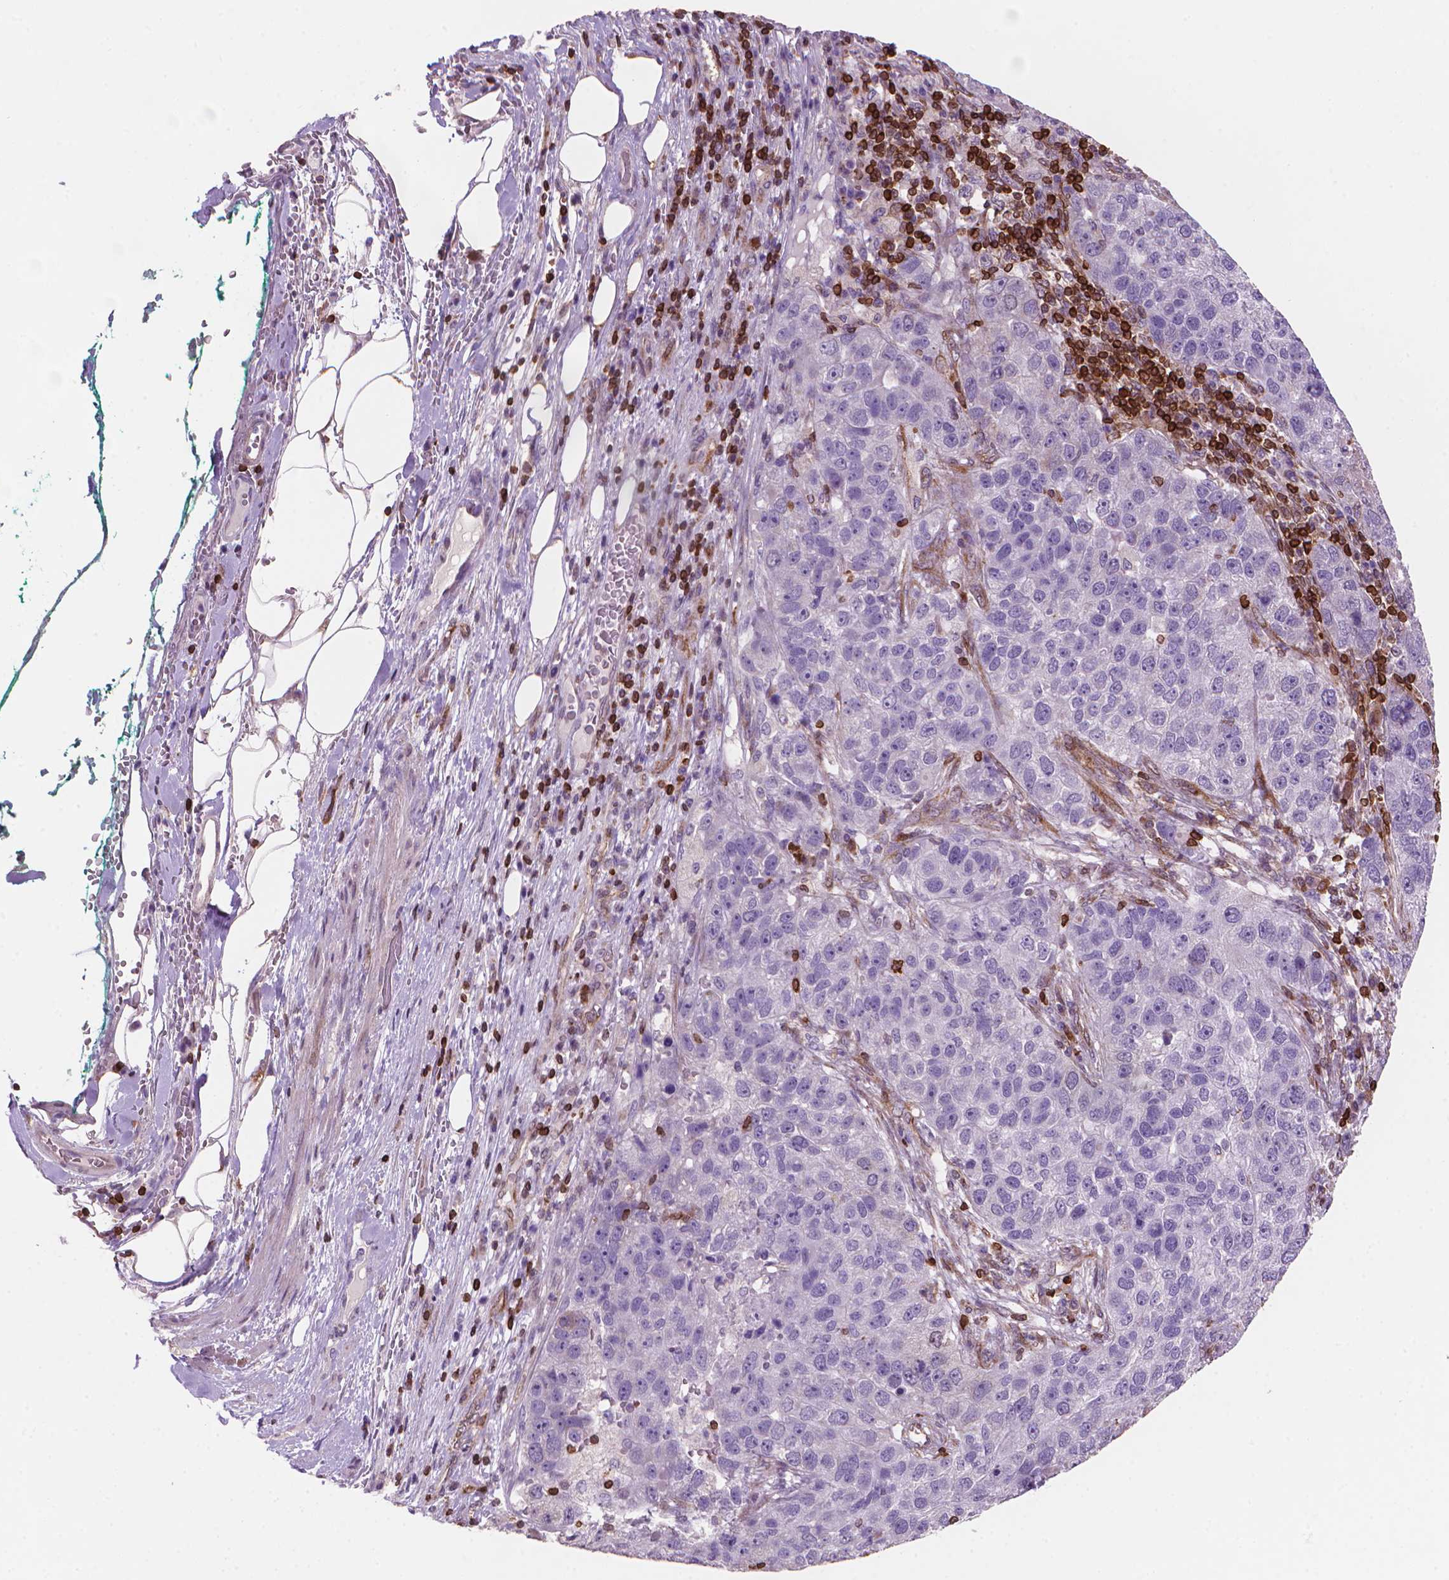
{"staining": {"intensity": "negative", "quantity": "none", "location": "none"}, "tissue": "pancreatic cancer", "cell_type": "Tumor cells", "image_type": "cancer", "snomed": [{"axis": "morphology", "description": "Adenocarcinoma, NOS"}, {"axis": "topography", "description": "Pancreas"}], "caption": "Pancreatic cancer (adenocarcinoma) was stained to show a protein in brown. There is no significant positivity in tumor cells.", "gene": "BCL2", "patient": {"sex": "female", "age": 61}}